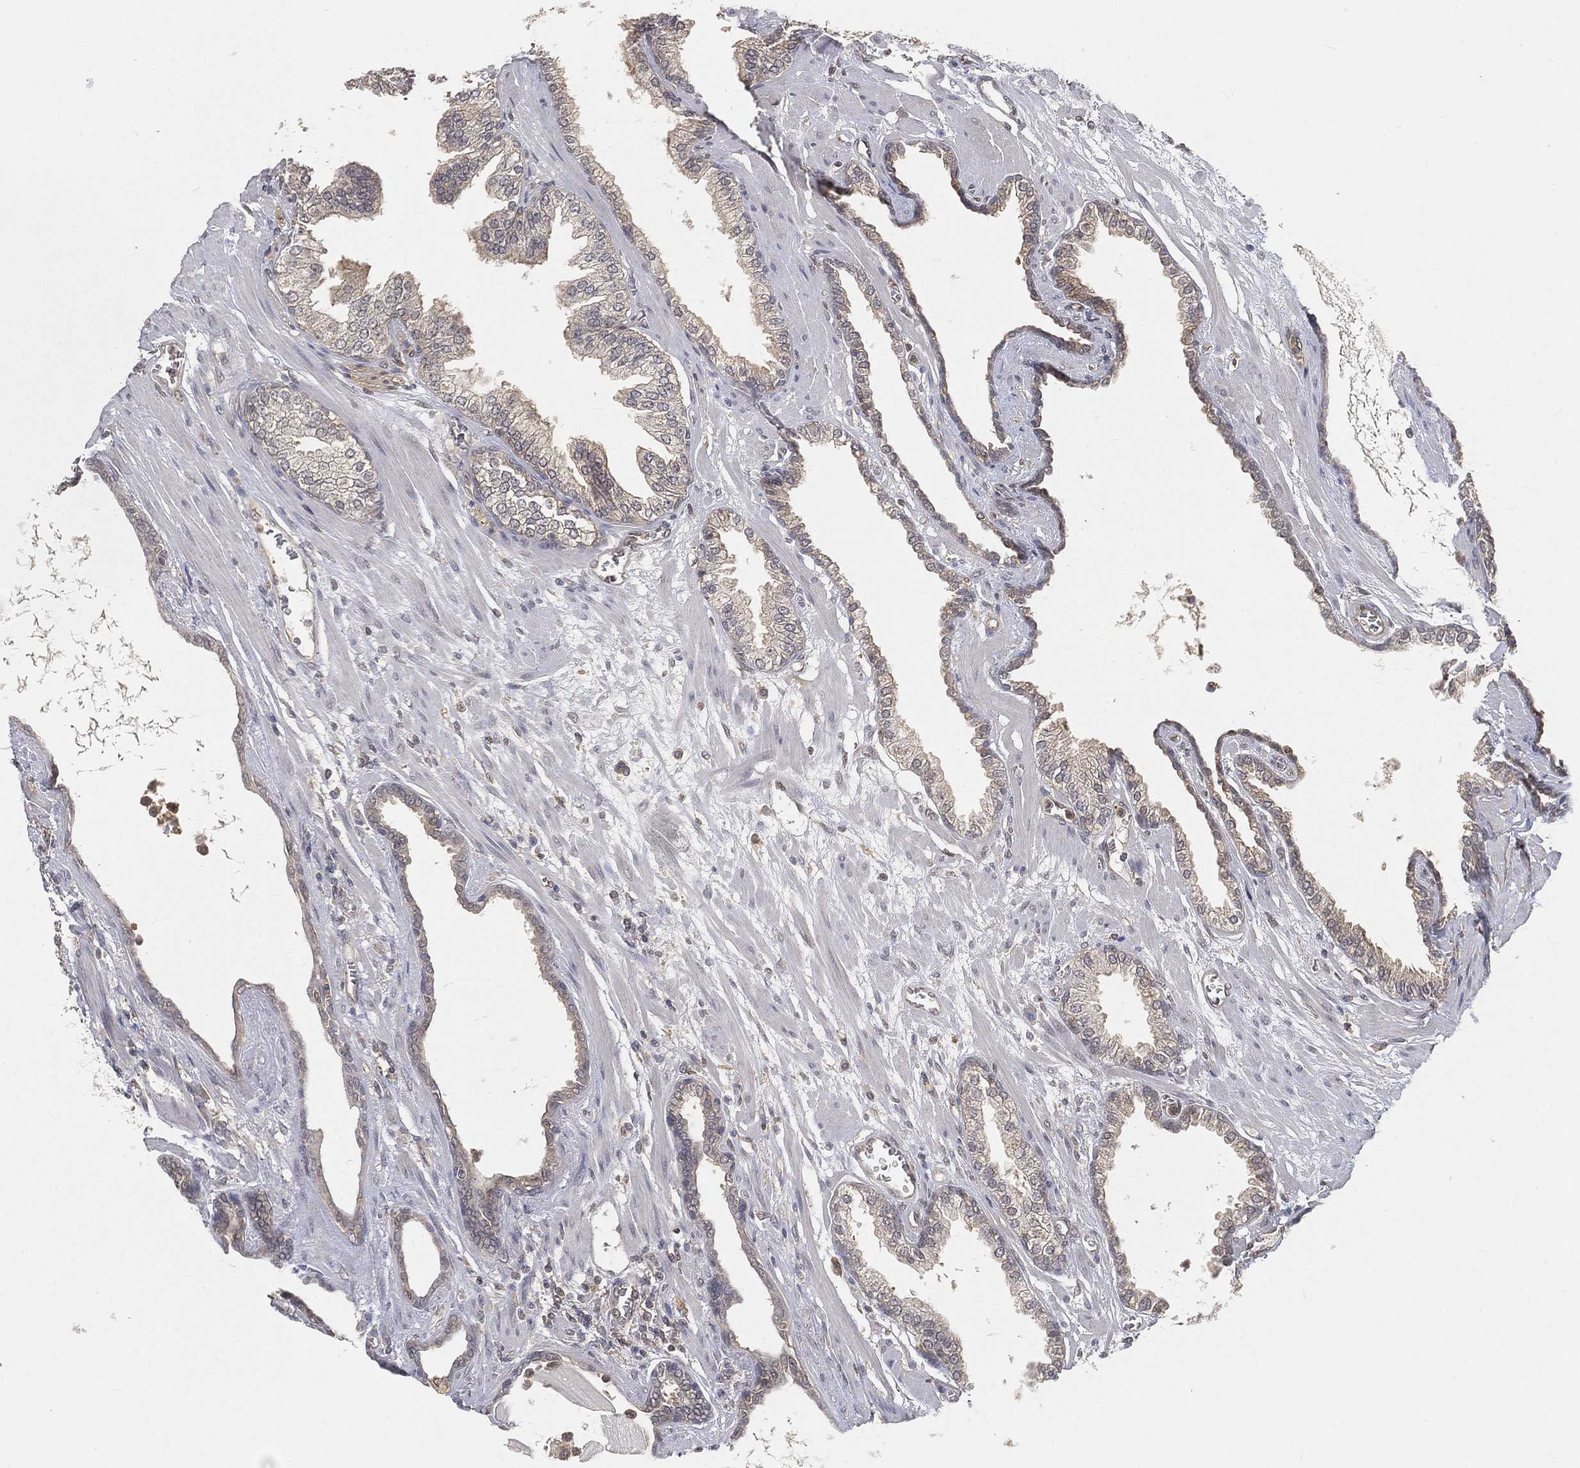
{"staining": {"intensity": "negative", "quantity": "none", "location": "none"}, "tissue": "prostate cancer", "cell_type": "Tumor cells", "image_type": "cancer", "snomed": [{"axis": "morphology", "description": "Adenocarcinoma, Low grade"}, {"axis": "topography", "description": "Prostate"}], "caption": "A histopathology image of human prostate adenocarcinoma (low-grade) is negative for staining in tumor cells.", "gene": "MAPK1", "patient": {"sex": "male", "age": 69}}